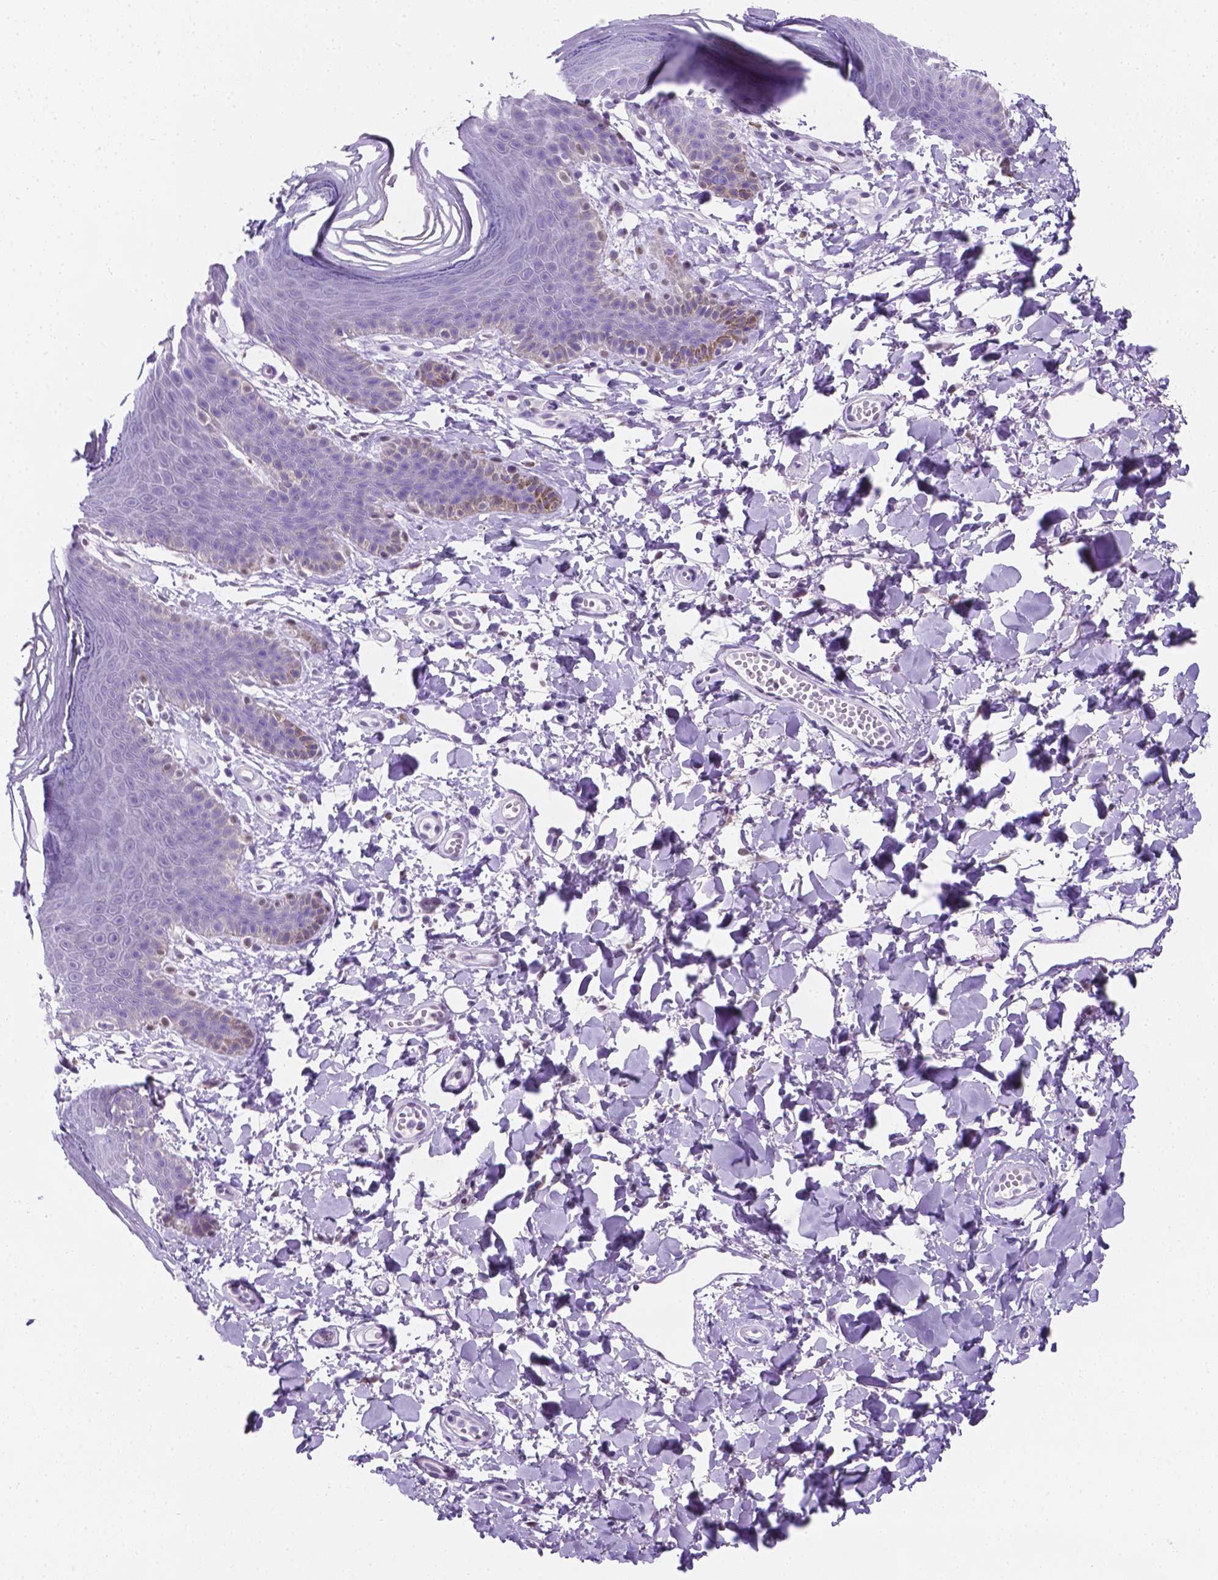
{"staining": {"intensity": "negative", "quantity": "none", "location": "none"}, "tissue": "skin", "cell_type": "Epidermal cells", "image_type": "normal", "snomed": [{"axis": "morphology", "description": "Normal tissue, NOS"}, {"axis": "topography", "description": "Anal"}], "caption": "DAB (3,3'-diaminobenzidine) immunohistochemical staining of unremarkable skin demonstrates no significant positivity in epidermal cells.", "gene": "TMEM210", "patient": {"sex": "male", "age": 53}}